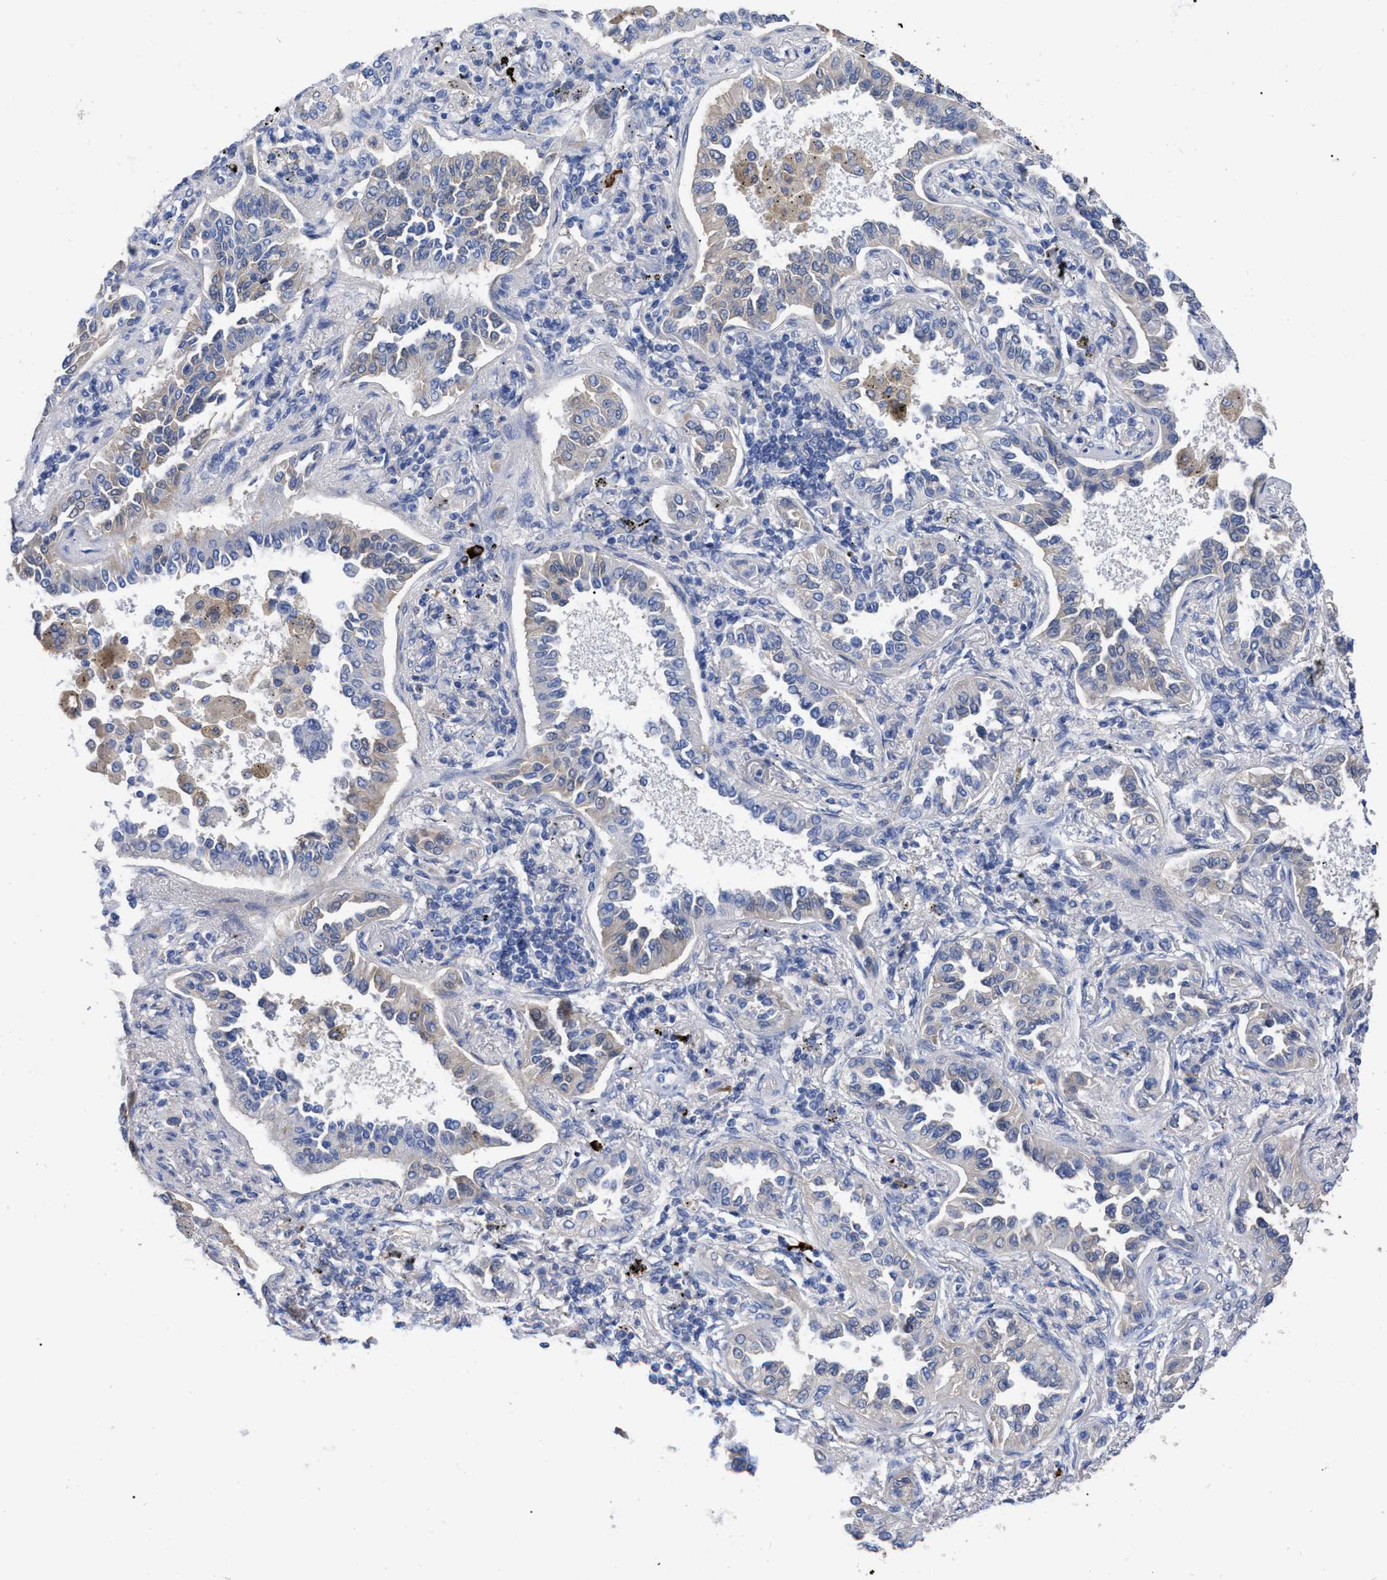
{"staining": {"intensity": "negative", "quantity": "none", "location": "none"}, "tissue": "lung cancer", "cell_type": "Tumor cells", "image_type": "cancer", "snomed": [{"axis": "morphology", "description": "Normal tissue, NOS"}, {"axis": "morphology", "description": "Adenocarcinoma, NOS"}, {"axis": "topography", "description": "Lung"}], "caption": "Tumor cells show no significant positivity in lung cancer. (Immunohistochemistry (ihc), brightfield microscopy, high magnification).", "gene": "IGHV5-51", "patient": {"sex": "male", "age": 59}}